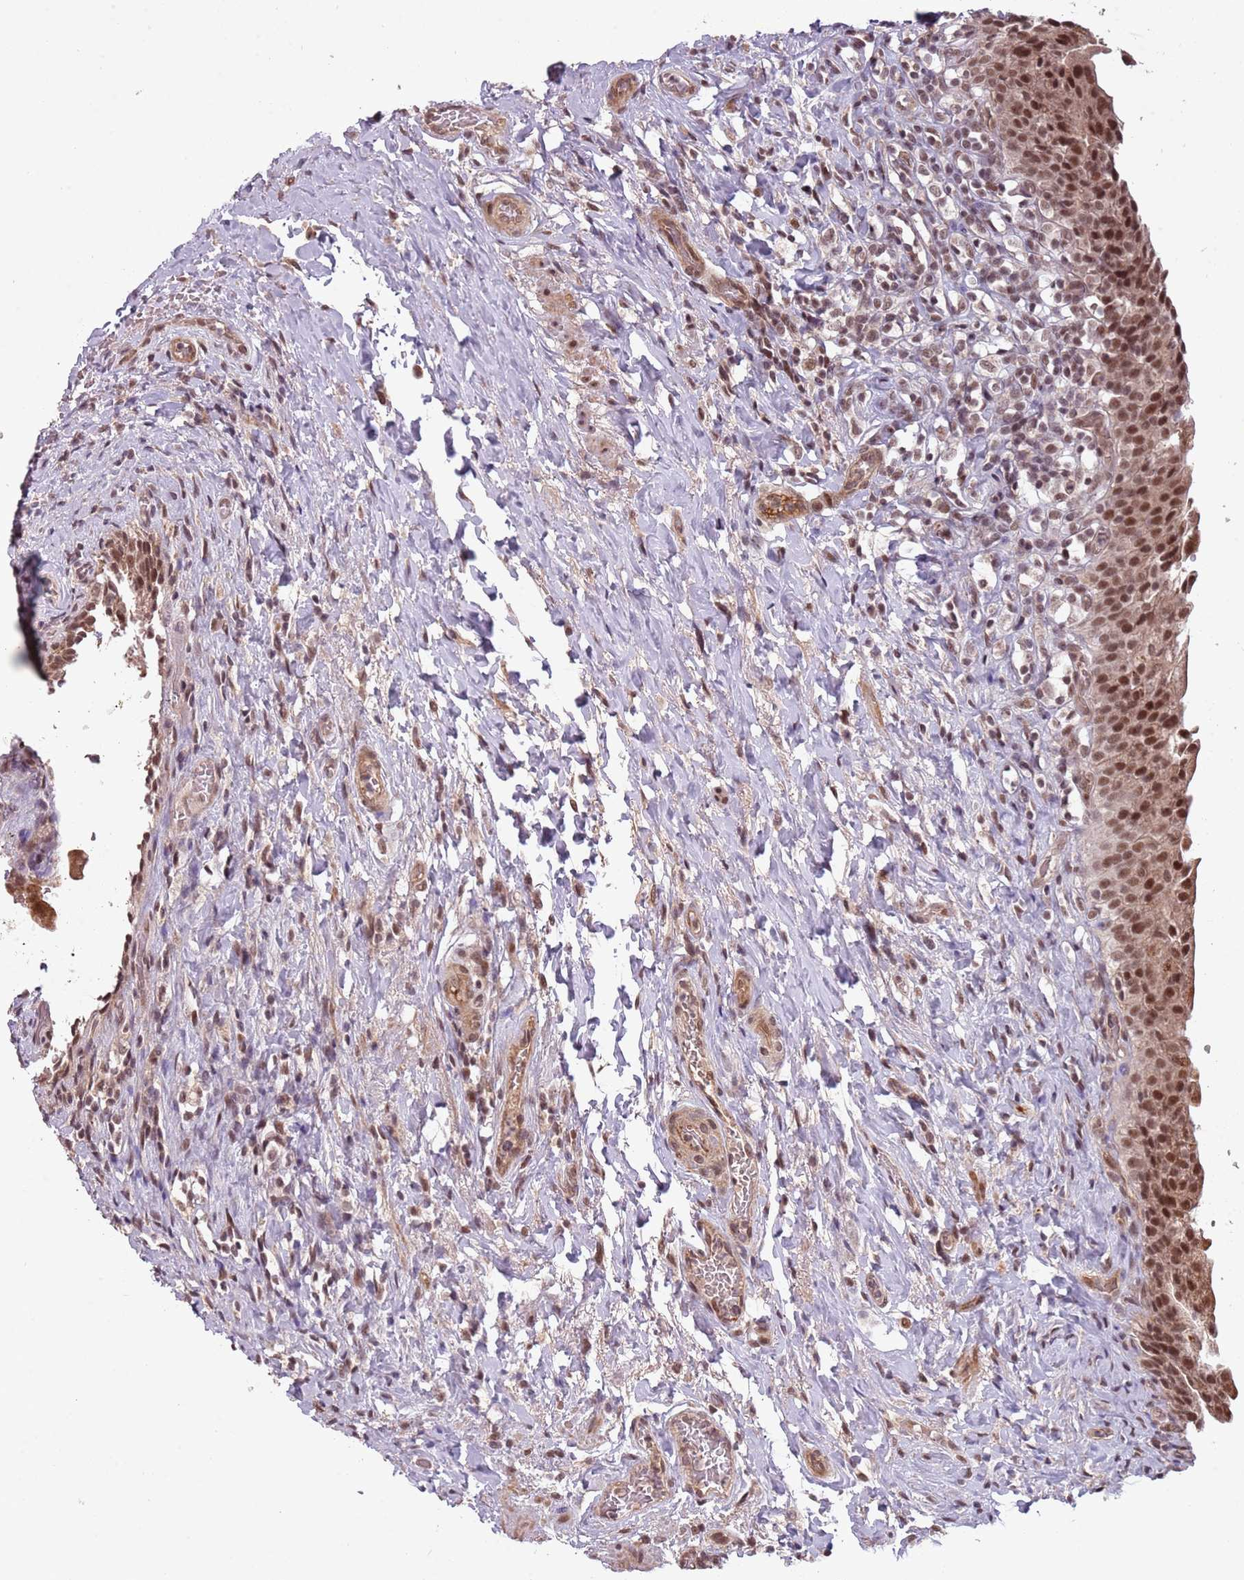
{"staining": {"intensity": "strong", "quantity": ">75%", "location": "nuclear"}, "tissue": "urinary bladder", "cell_type": "Urothelial cells", "image_type": "normal", "snomed": [{"axis": "morphology", "description": "Normal tissue, NOS"}, {"axis": "morphology", "description": "Inflammation, NOS"}, {"axis": "topography", "description": "Urinary bladder"}], "caption": "This is a histology image of IHC staining of normal urinary bladder, which shows strong positivity in the nuclear of urothelial cells.", "gene": "SUDS3", "patient": {"sex": "male", "age": 64}}